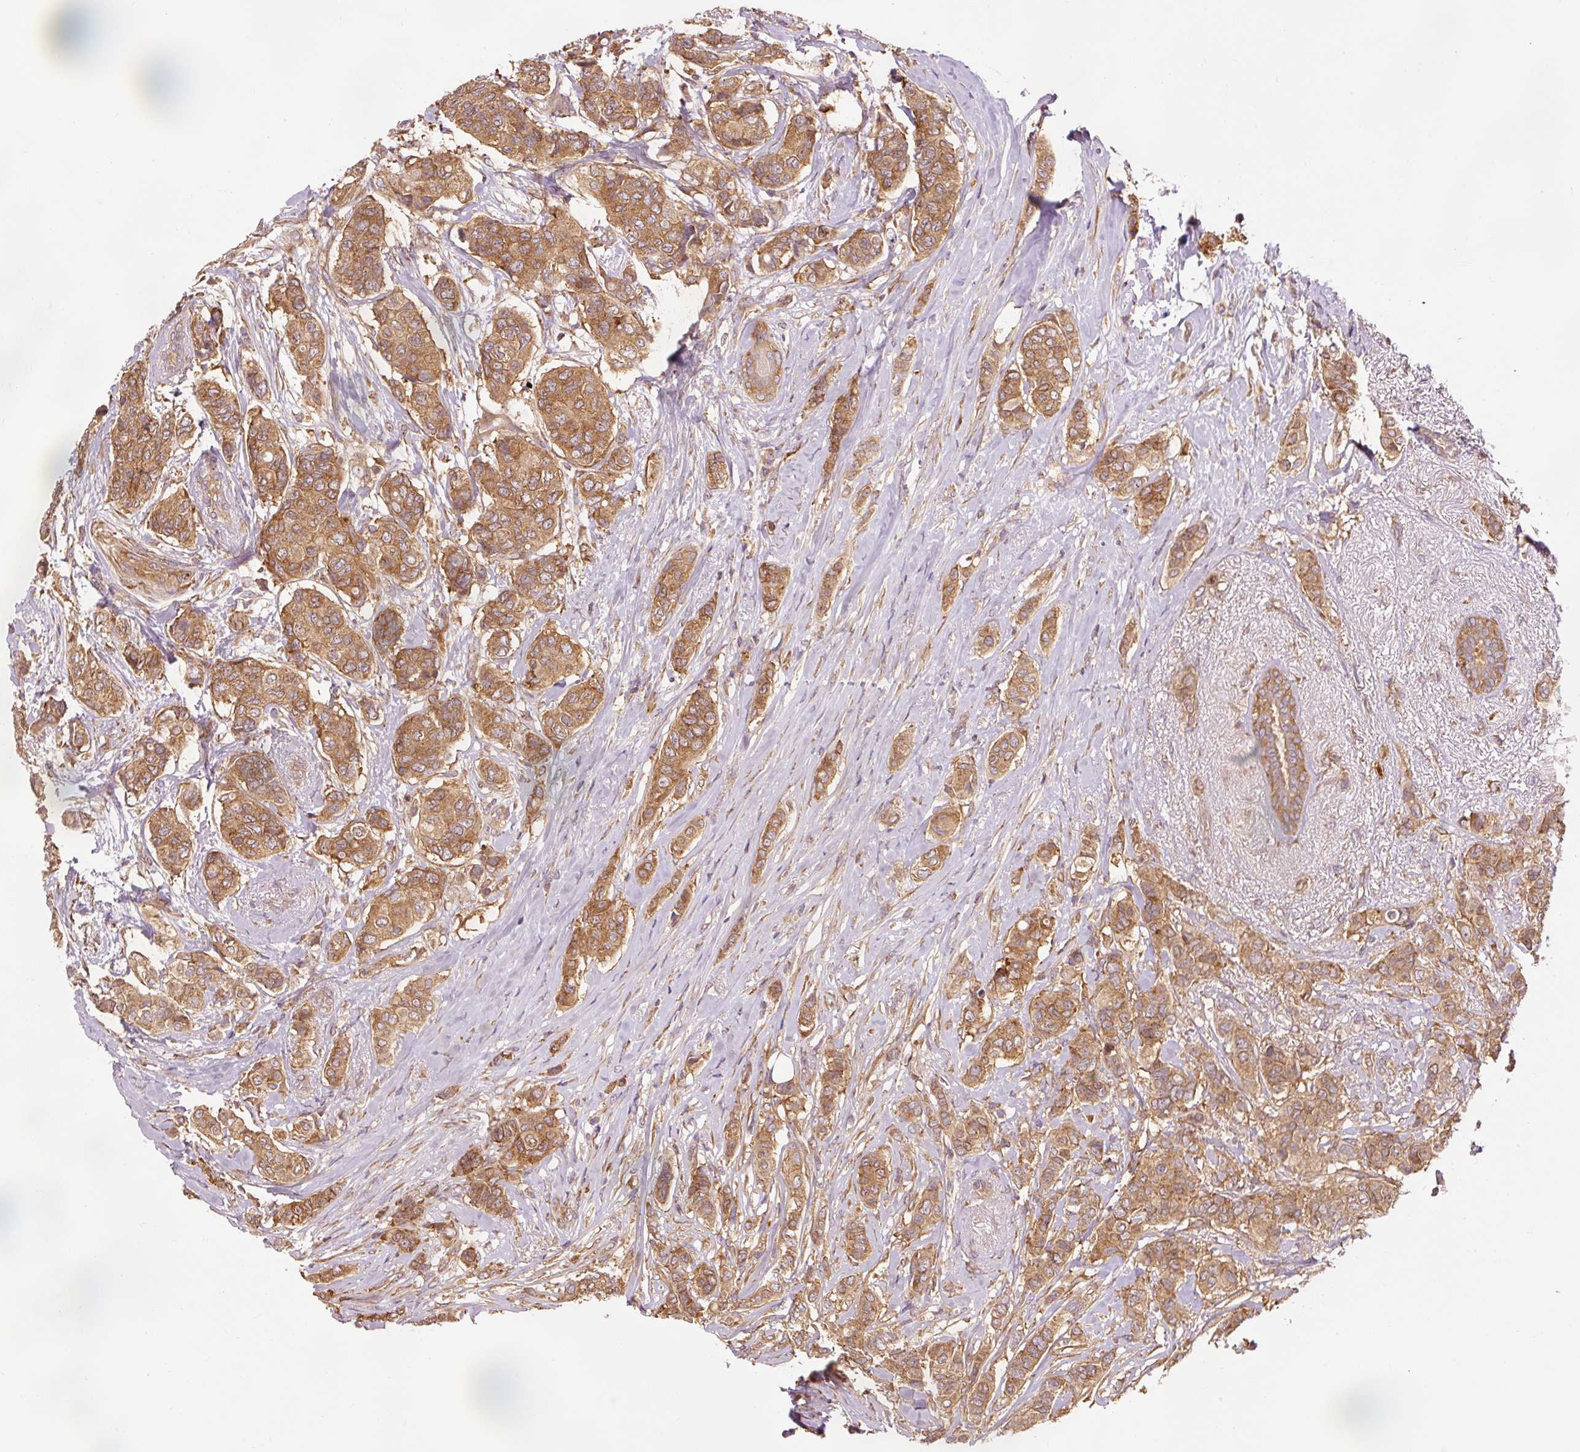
{"staining": {"intensity": "moderate", "quantity": ">75%", "location": "cytoplasmic/membranous"}, "tissue": "breast cancer", "cell_type": "Tumor cells", "image_type": "cancer", "snomed": [{"axis": "morphology", "description": "Lobular carcinoma"}, {"axis": "topography", "description": "Breast"}], "caption": "Tumor cells exhibit medium levels of moderate cytoplasmic/membranous staining in approximately >75% of cells in human breast lobular carcinoma.", "gene": "PDAP1", "patient": {"sex": "female", "age": 51}}